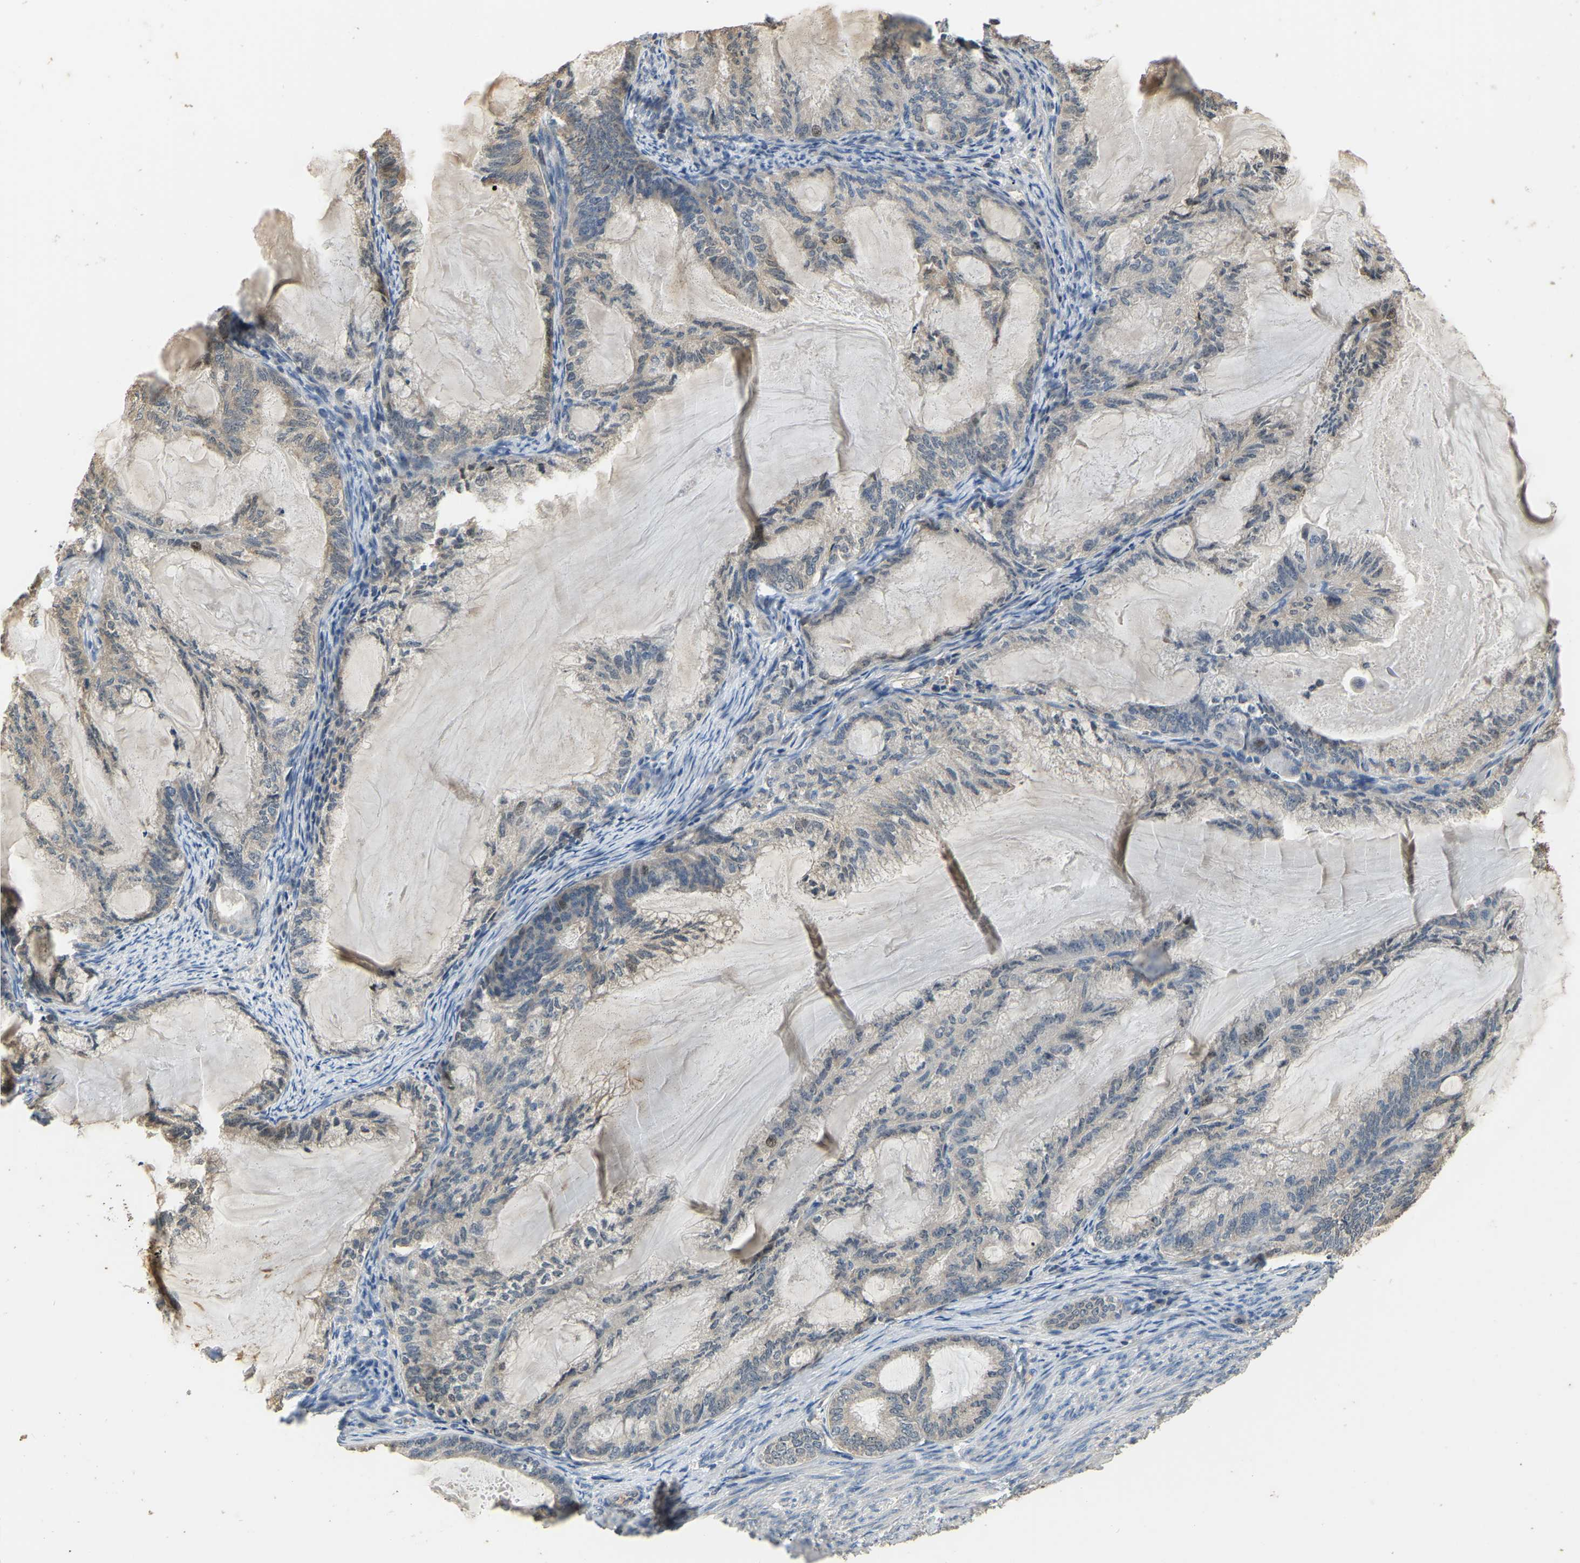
{"staining": {"intensity": "negative", "quantity": "none", "location": "none"}, "tissue": "endometrial cancer", "cell_type": "Tumor cells", "image_type": "cancer", "snomed": [{"axis": "morphology", "description": "Adenocarcinoma, NOS"}, {"axis": "topography", "description": "Endometrium"}], "caption": "Endometrial adenocarcinoma was stained to show a protein in brown. There is no significant expression in tumor cells.", "gene": "TUFM", "patient": {"sex": "female", "age": 86}}